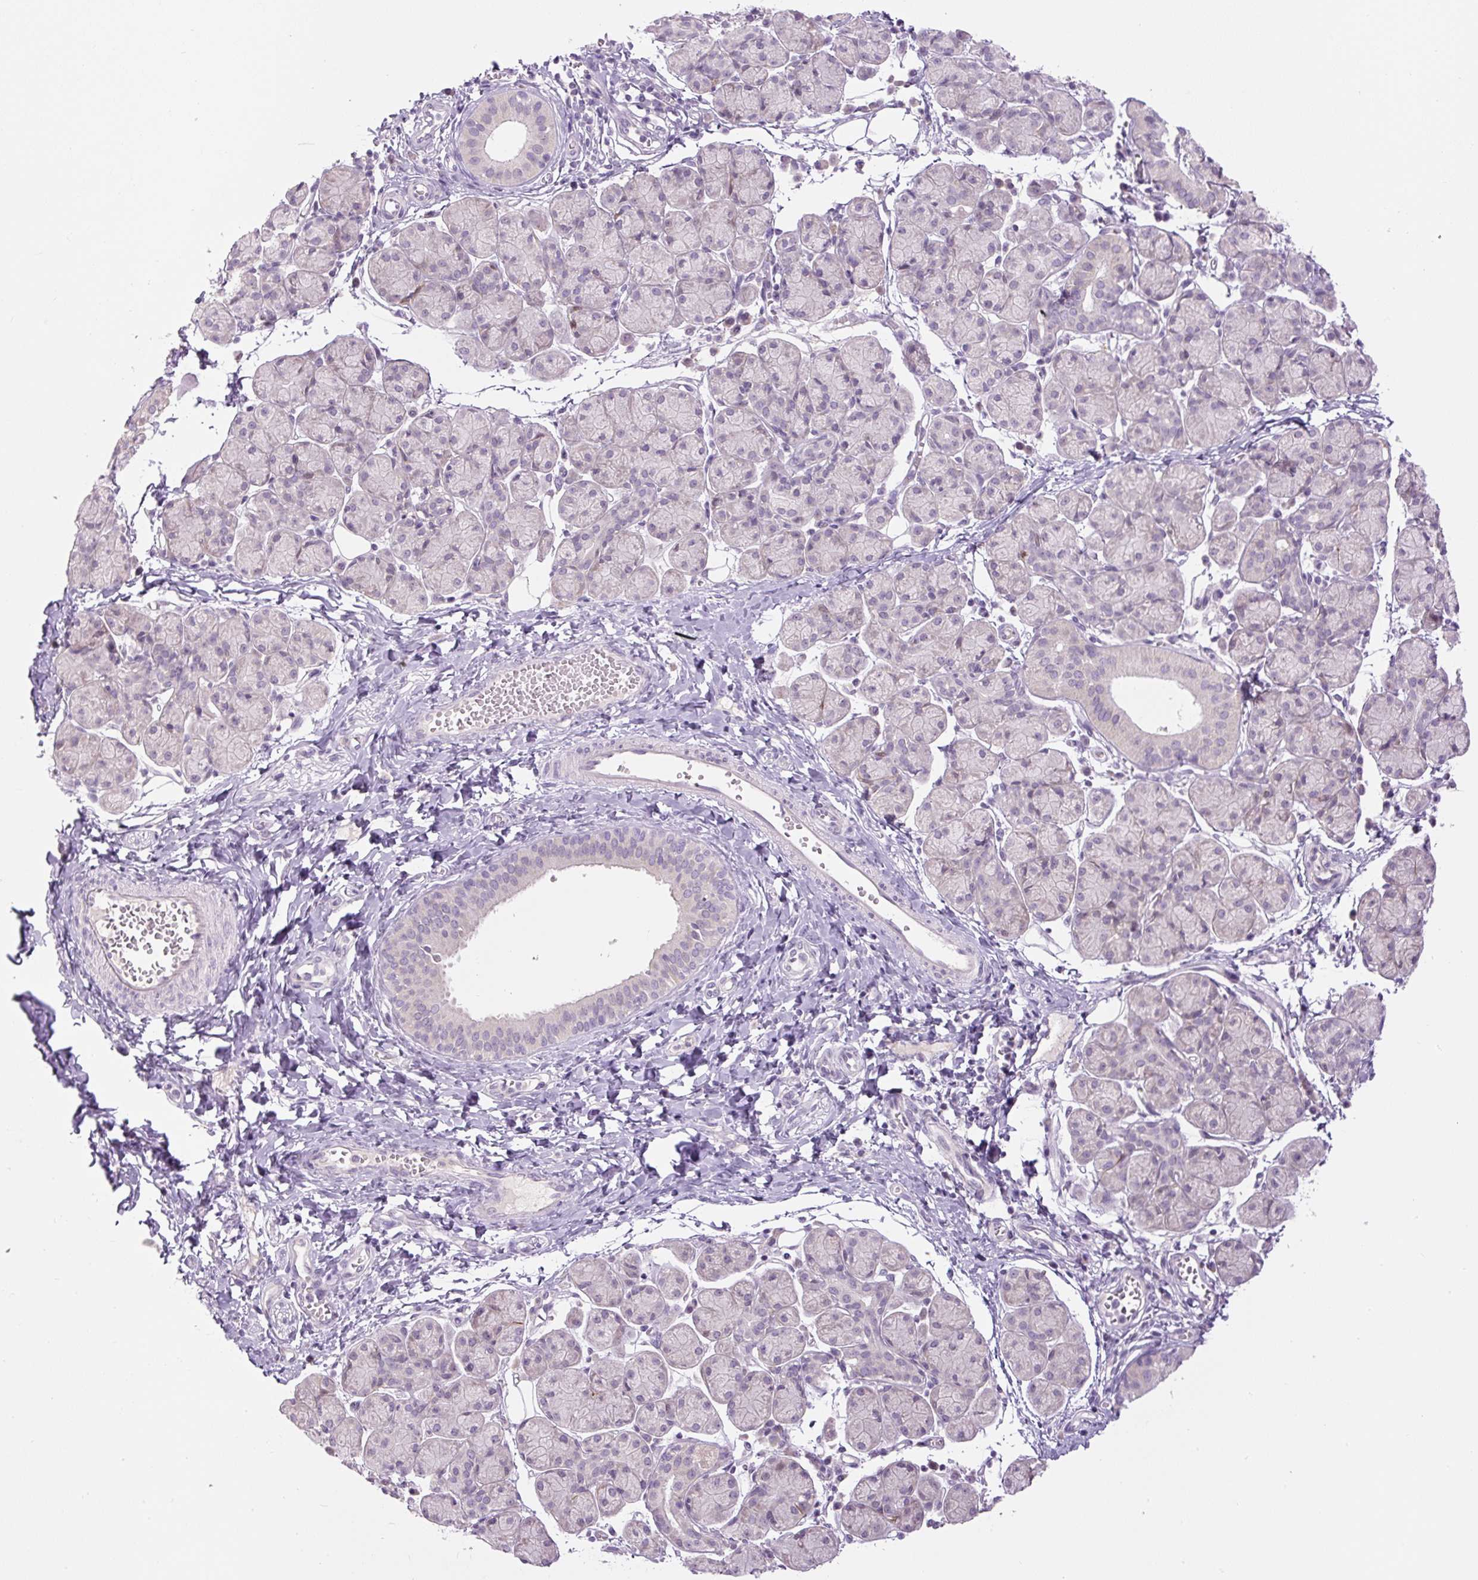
{"staining": {"intensity": "negative", "quantity": "none", "location": "none"}, "tissue": "salivary gland", "cell_type": "Glandular cells", "image_type": "normal", "snomed": [{"axis": "morphology", "description": "Normal tissue, NOS"}, {"axis": "morphology", "description": "Inflammation, NOS"}, {"axis": "topography", "description": "Lymph node"}, {"axis": "topography", "description": "Salivary gland"}], "caption": "IHC of benign human salivary gland shows no staining in glandular cells.", "gene": "FABP7", "patient": {"sex": "male", "age": 3}}